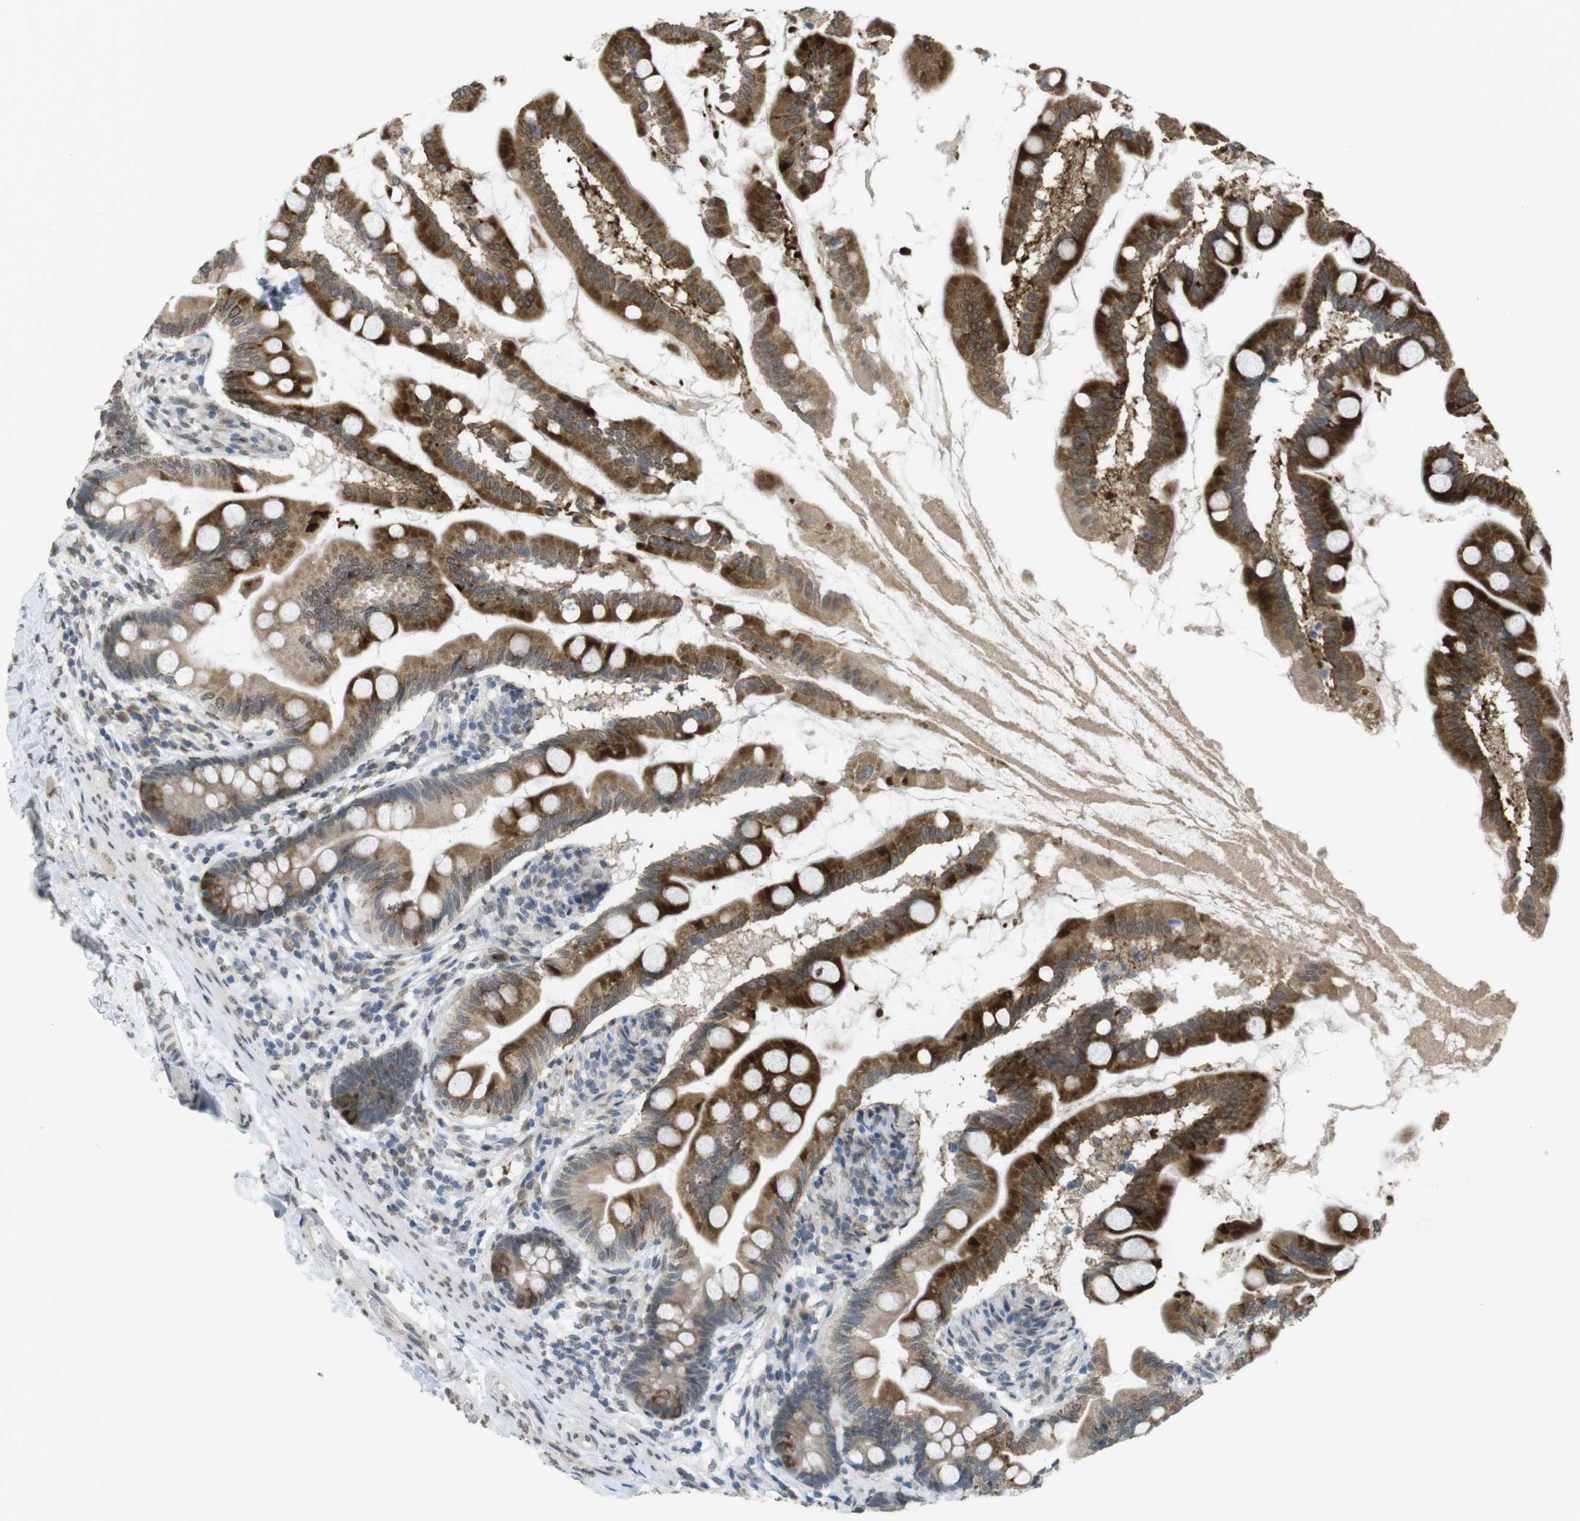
{"staining": {"intensity": "strong", "quantity": "25%-75%", "location": "cytoplasmic/membranous"}, "tissue": "small intestine", "cell_type": "Glandular cells", "image_type": "normal", "snomed": [{"axis": "morphology", "description": "Normal tissue, NOS"}, {"axis": "topography", "description": "Small intestine"}], "caption": "Protein analysis of normal small intestine displays strong cytoplasmic/membranous expression in about 25%-75% of glandular cells. (DAB (3,3'-diaminobenzidine) = brown stain, brightfield microscopy at high magnification).", "gene": "FZD10", "patient": {"sex": "female", "age": 56}}